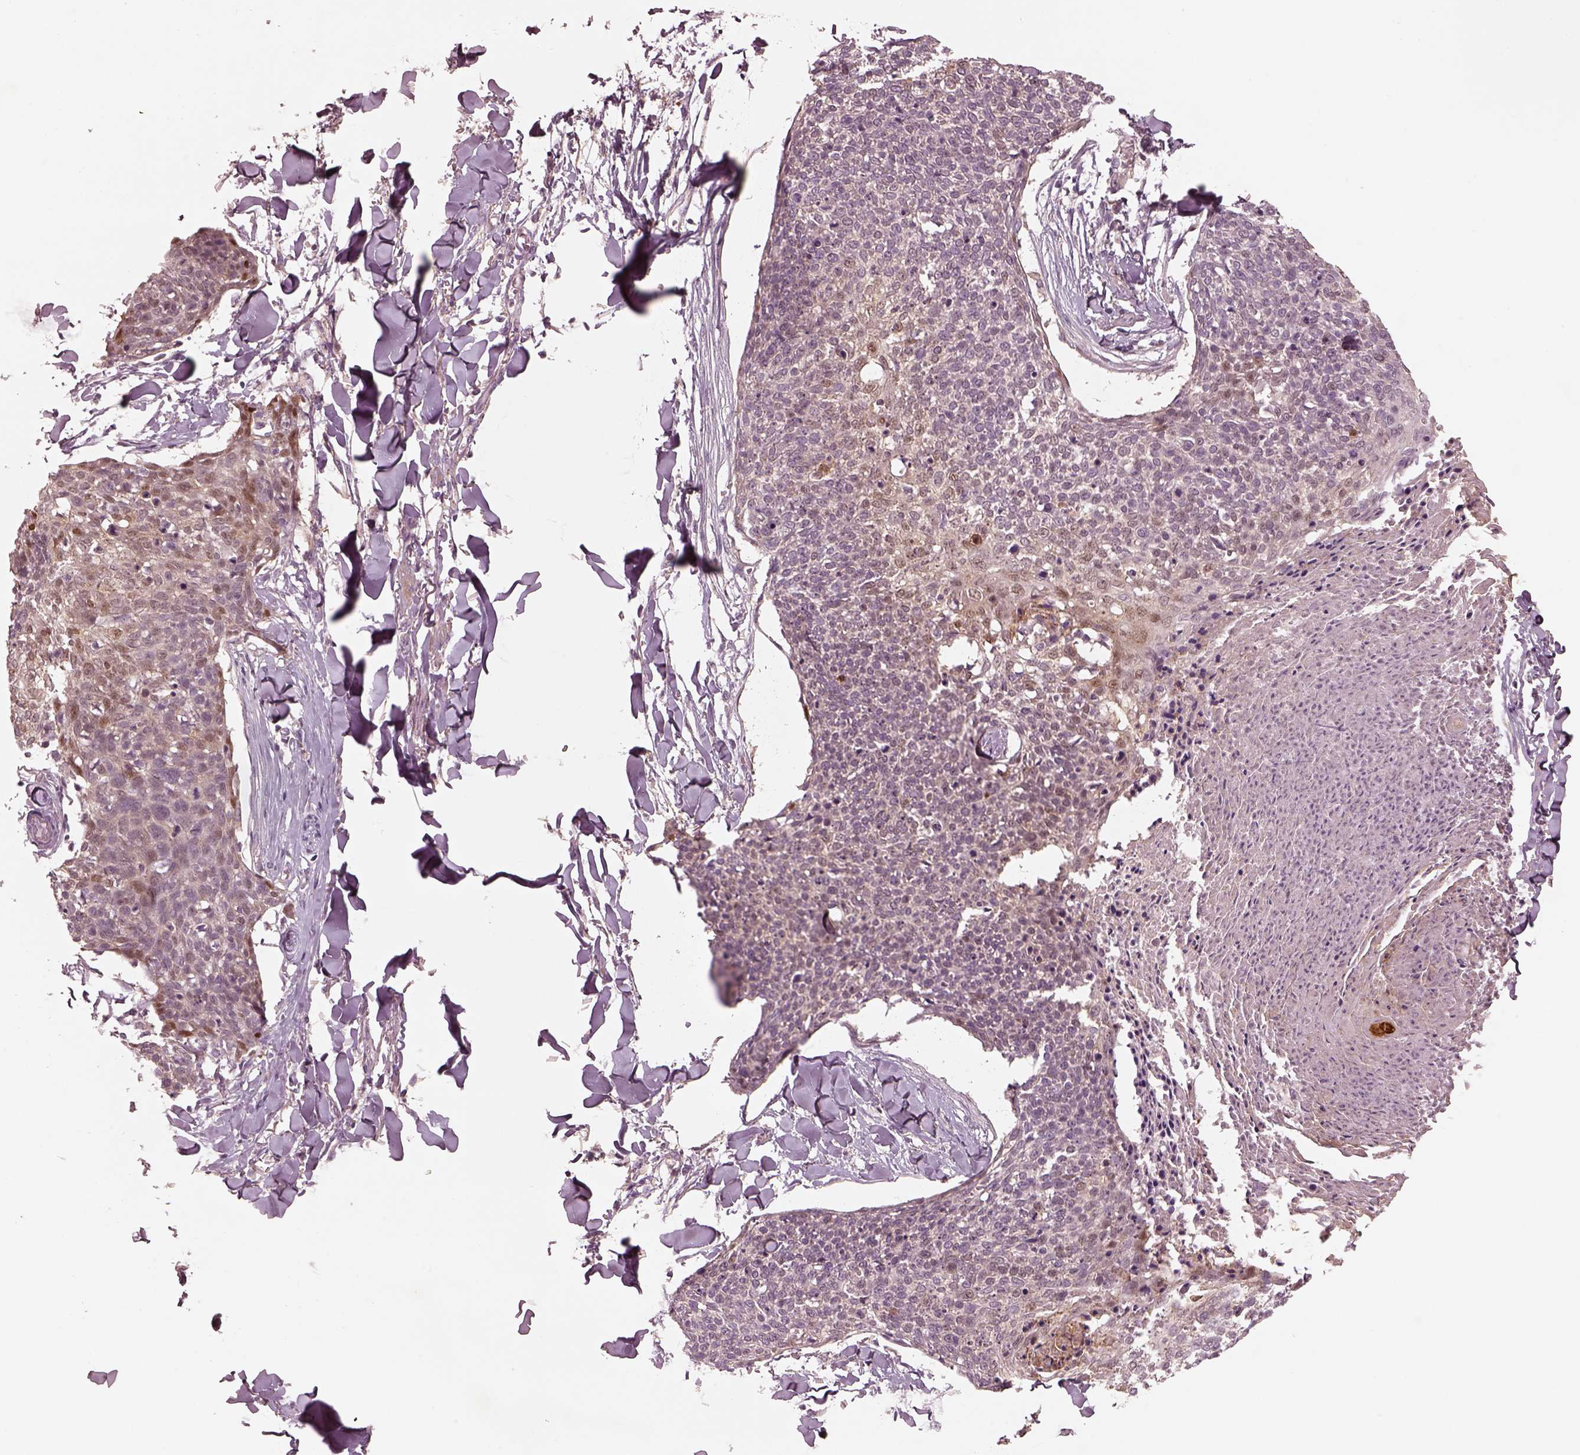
{"staining": {"intensity": "moderate", "quantity": "<25%", "location": "nuclear"}, "tissue": "skin cancer", "cell_type": "Tumor cells", "image_type": "cancer", "snomed": [{"axis": "morphology", "description": "Squamous cell carcinoma, NOS"}, {"axis": "topography", "description": "Skin"}, {"axis": "topography", "description": "Vulva"}], "caption": "This is a micrograph of immunohistochemistry (IHC) staining of skin cancer (squamous cell carcinoma), which shows moderate staining in the nuclear of tumor cells.", "gene": "SDCBP2", "patient": {"sex": "female", "age": 75}}